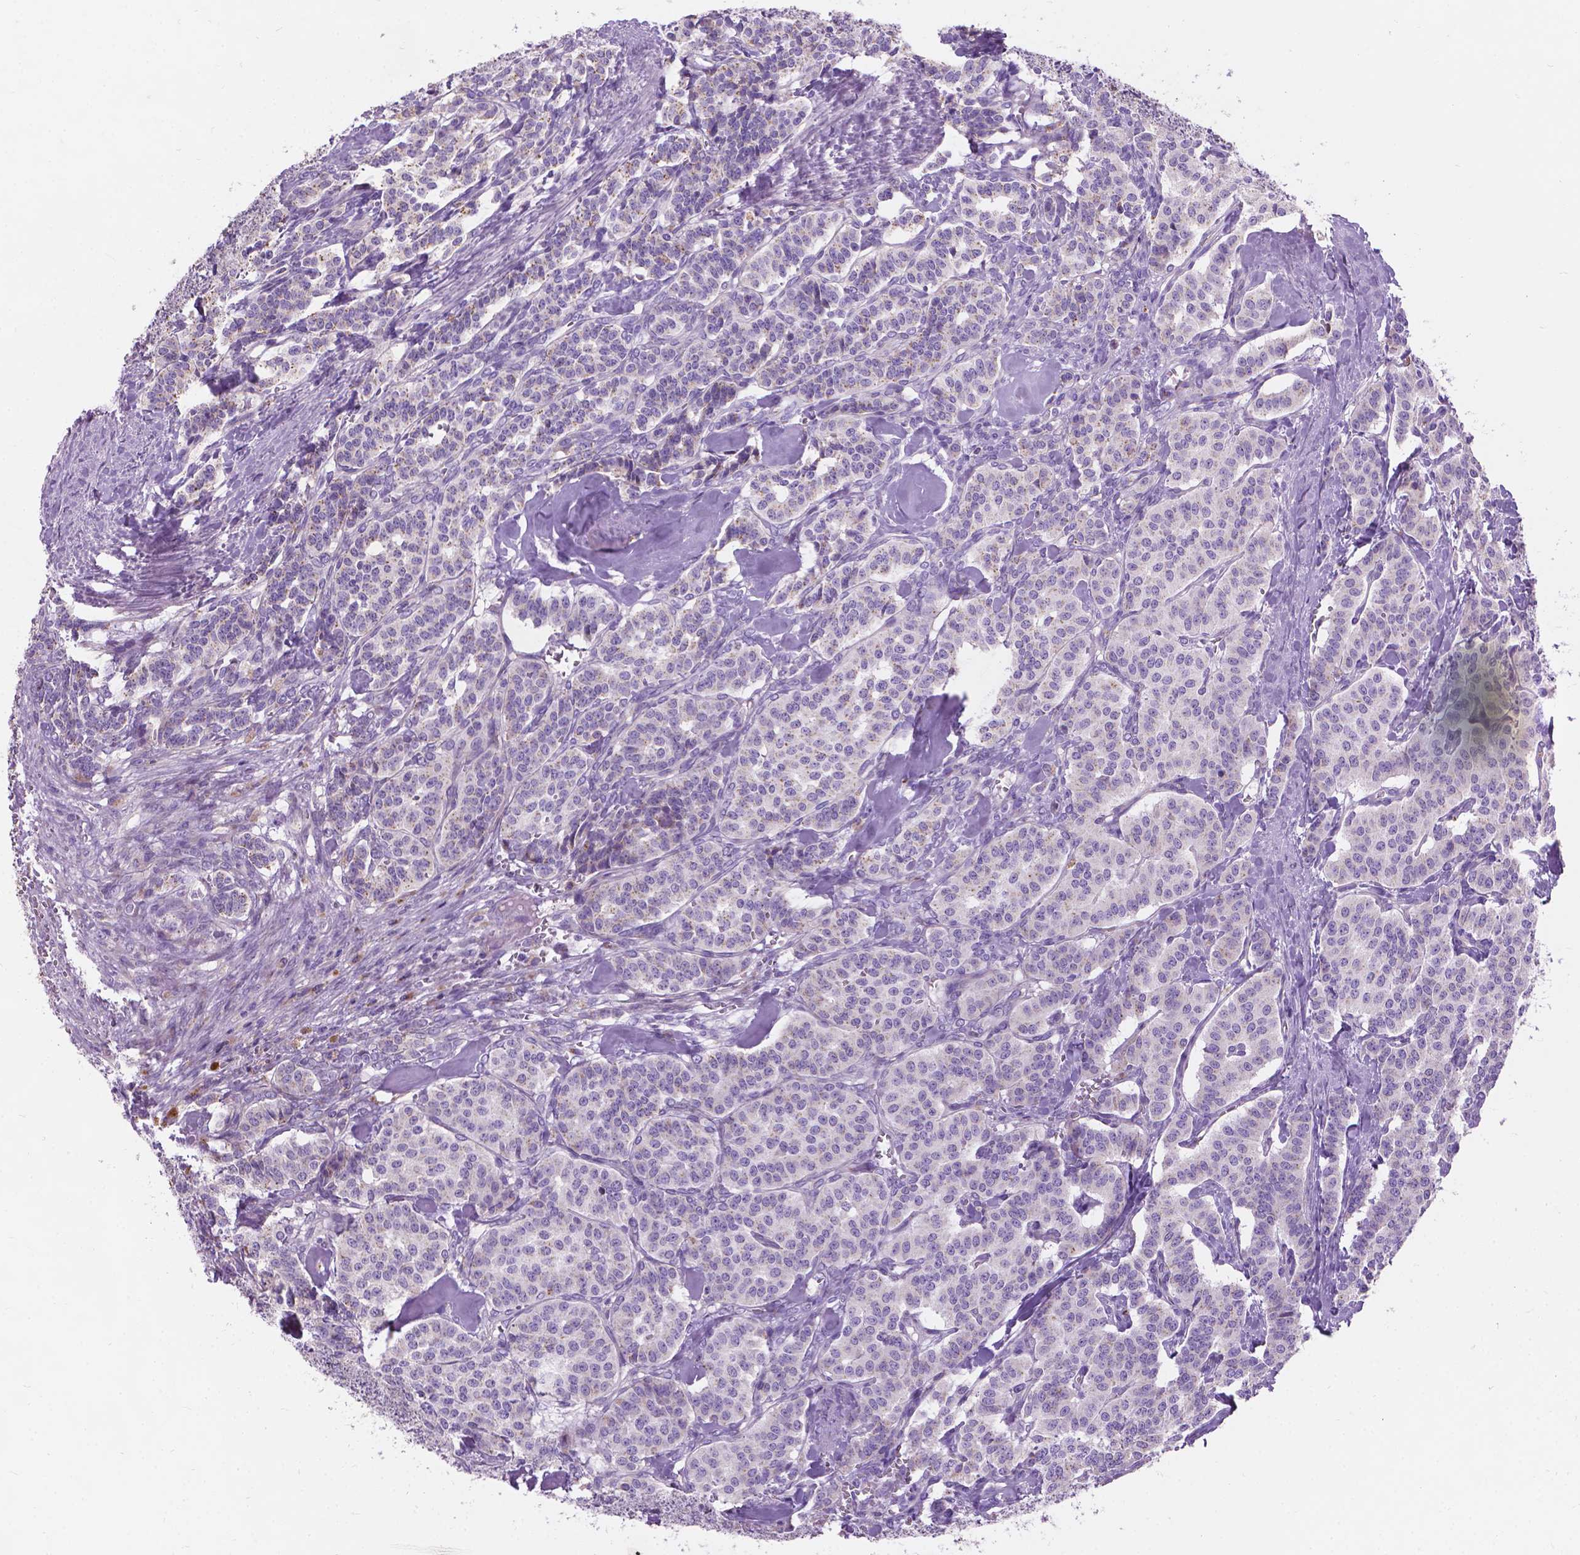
{"staining": {"intensity": "negative", "quantity": "none", "location": "none"}, "tissue": "carcinoid", "cell_type": "Tumor cells", "image_type": "cancer", "snomed": [{"axis": "morphology", "description": "Normal tissue, NOS"}, {"axis": "morphology", "description": "Carcinoid, malignant, NOS"}, {"axis": "topography", "description": "Lung"}], "caption": "Carcinoid stained for a protein using immunohistochemistry shows no staining tumor cells.", "gene": "NOXO1", "patient": {"sex": "female", "age": 46}}